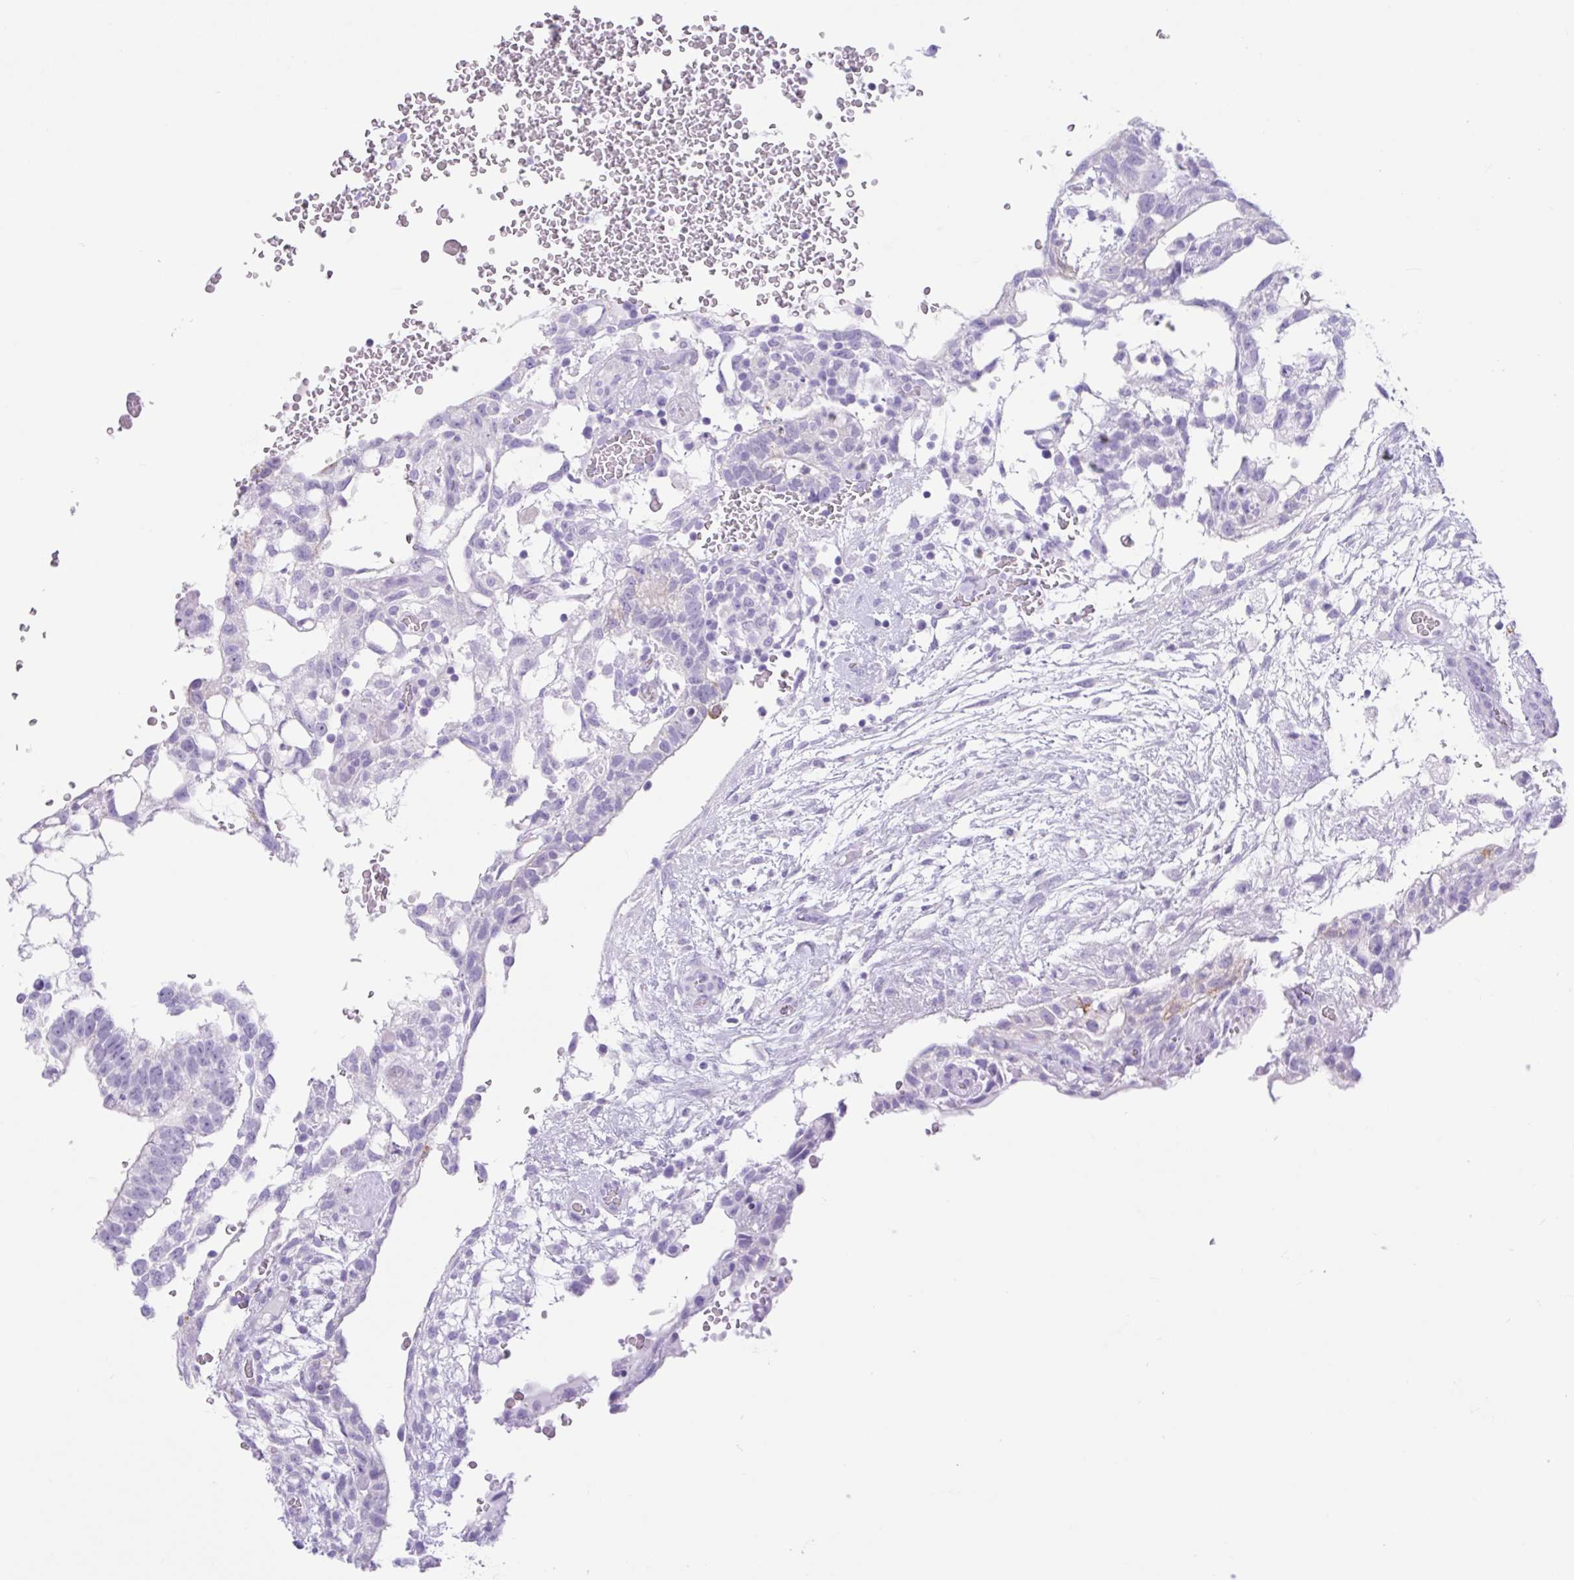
{"staining": {"intensity": "weak", "quantity": "<25%", "location": "cytoplasmic/membranous"}, "tissue": "testis cancer", "cell_type": "Tumor cells", "image_type": "cancer", "snomed": [{"axis": "morphology", "description": "Carcinoma, Embryonal, NOS"}, {"axis": "topography", "description": "Testis"}], "caption": "High power microscopy histopathology image of an IHC micrograph of embryonal carcinoma (testis), revealing no significant staining in tumor cells. (Stains: DAB (3,3'-diaminobenzidine) IHC with hematoxylin counter stain, Microscopy: brightfield microscopy at high magnification).", "gene": "CTSE", "patient": {"sex": "male", "age": 32}}